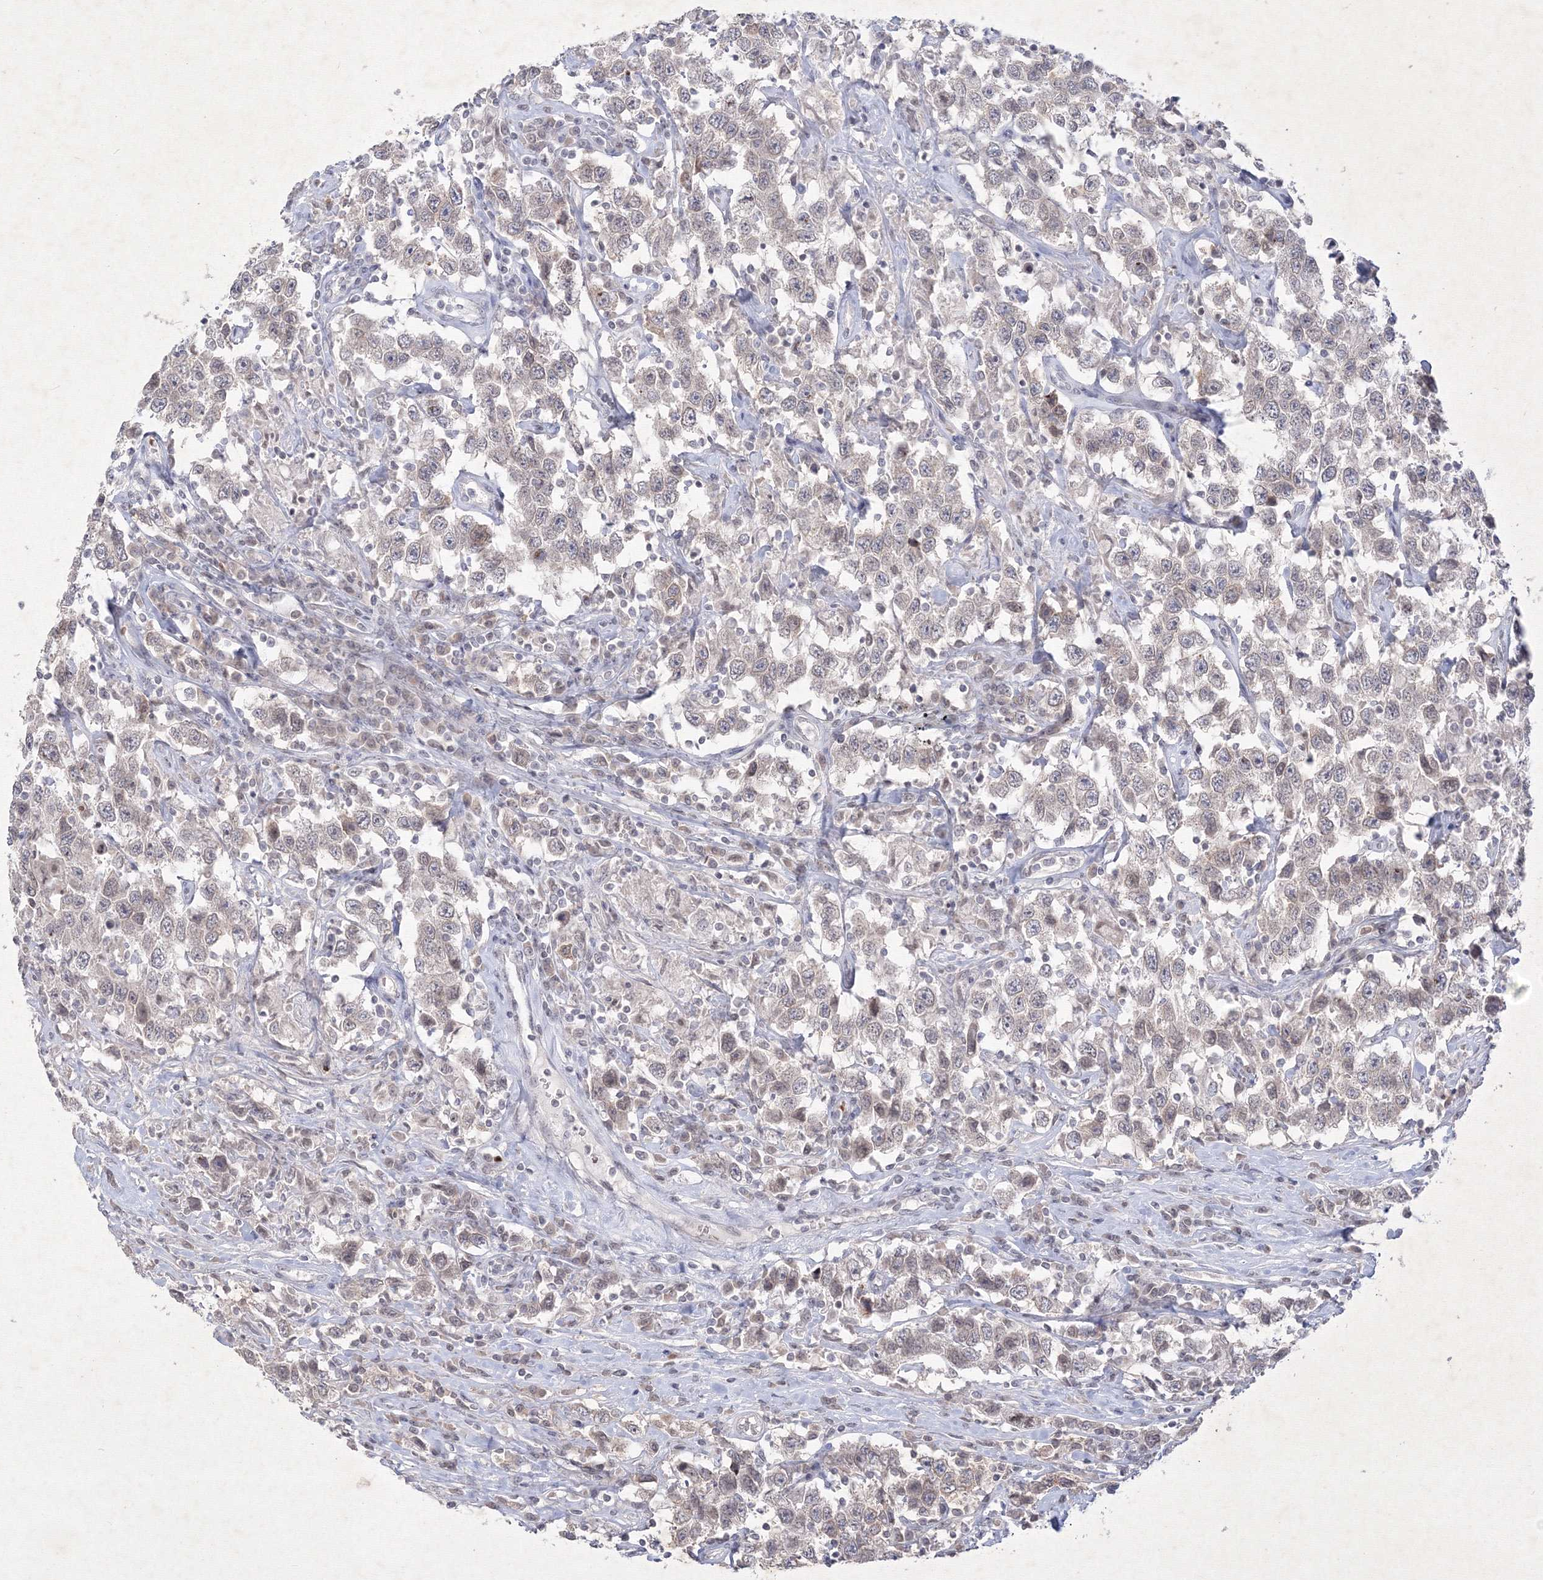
{"staining": {"intensity": "negative", "quantity": "none", "location": "none"}, "tissue": "testis cancer", "cell_type": "Tumor cells", "image_type": "cancer", "snomed": [{"axis": "morphology", "description": "Seminoma, NOS"}, {"axis": "topography", "description": "Testis"}], "caption": "Photomicrograph shows no protein positivity in tumor cells of testis seminoma tissue. (Stains: DAB (3,3'-diaminobenzidine) immunohistochemistry (IHC) with hematoxylin counter stain, Microscopy: brightfield microscopy at high magnification).", "gene": "NXPE3", "patient": {"sex": "male", "age": 41}}